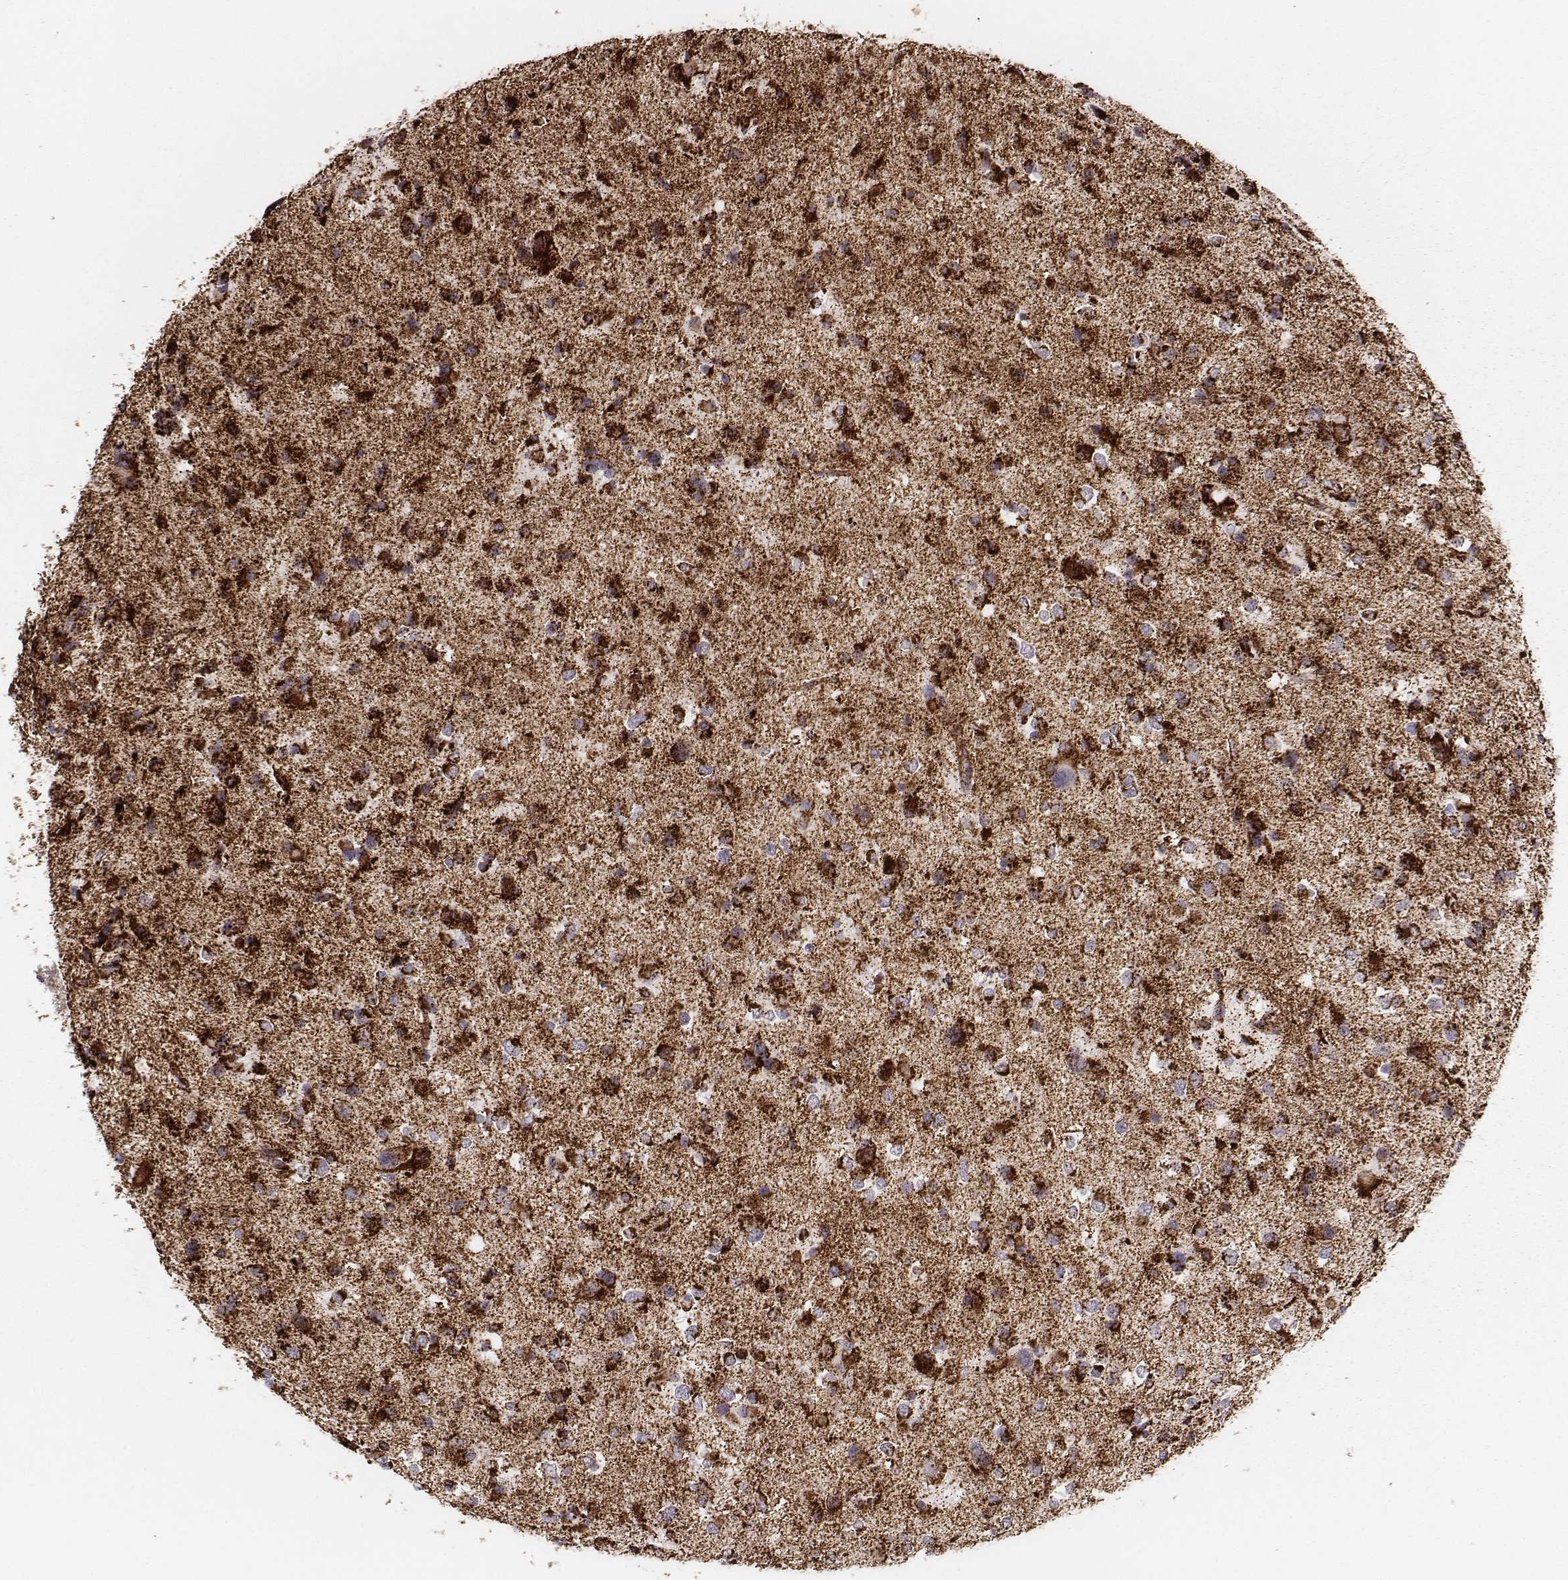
{"staining": {"intensity": "strong", "quantity": "25%-75%", "location": "cytoplasmic/membranous"}, "tissue": "glioma", "cell_type": "Tumor cells", "image_type": "cancer", "snomed": [{"axis": "morphology", "description": "Glioma, malignant, Low grade"}, {"axis": "topography", "description": "Brain"}], "caption": "High-magnification brightfield microscopy of malignant glioma (low-grade) stained with DAB (brown) and counterstained with hematoxylin (blue). tumor cells exhibit strong cytoplasmic/membranous staining is present in approximately25%-75% of cells.", "gene": "TUFM", "patient": {"sex": "female", "age": 32}}